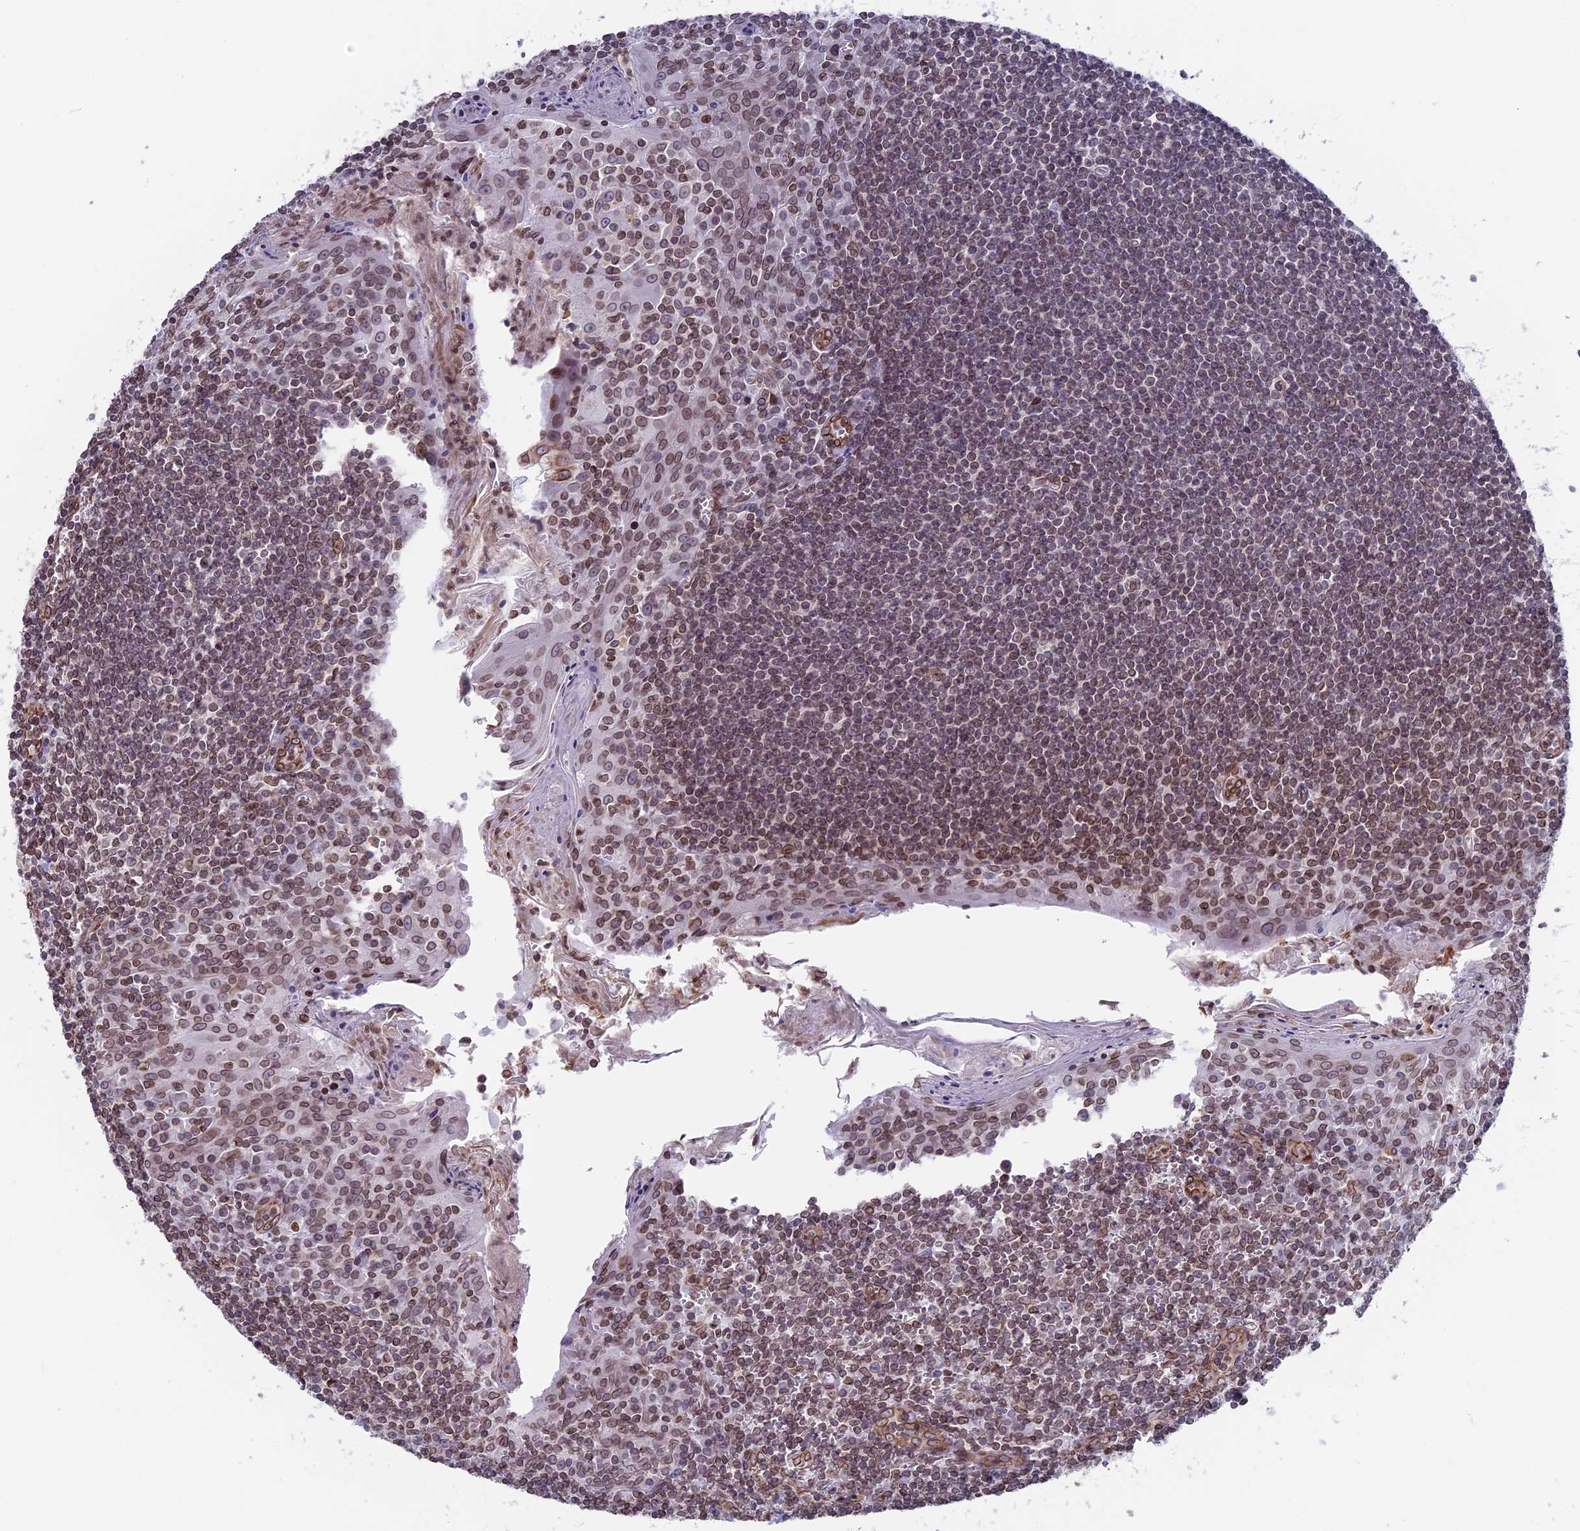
{"staining": {"intensity": "moderate", "quantity": ">75%", "location": "cytoplasmic/membranous,nuclear"}, "tissue": "tonsil", "cell_type": "Germinal center cells", "image_type": "normal", "snomed": [{"axis": "morphology", "description": "Normal tissue, NOS"}, {"axis": "topography", "description": "Tonsil"}], "caption": "Immunohistochemistry (IHC) image of benign human tonsil stained for a protein (brown), which shows medium levels of moderate cytoplasmic/membranous,nuclear positivity in approximately >75% of germinal center cells.", "gene": "PTCHD4", "patient": {"sex": "male", "age": 27}}